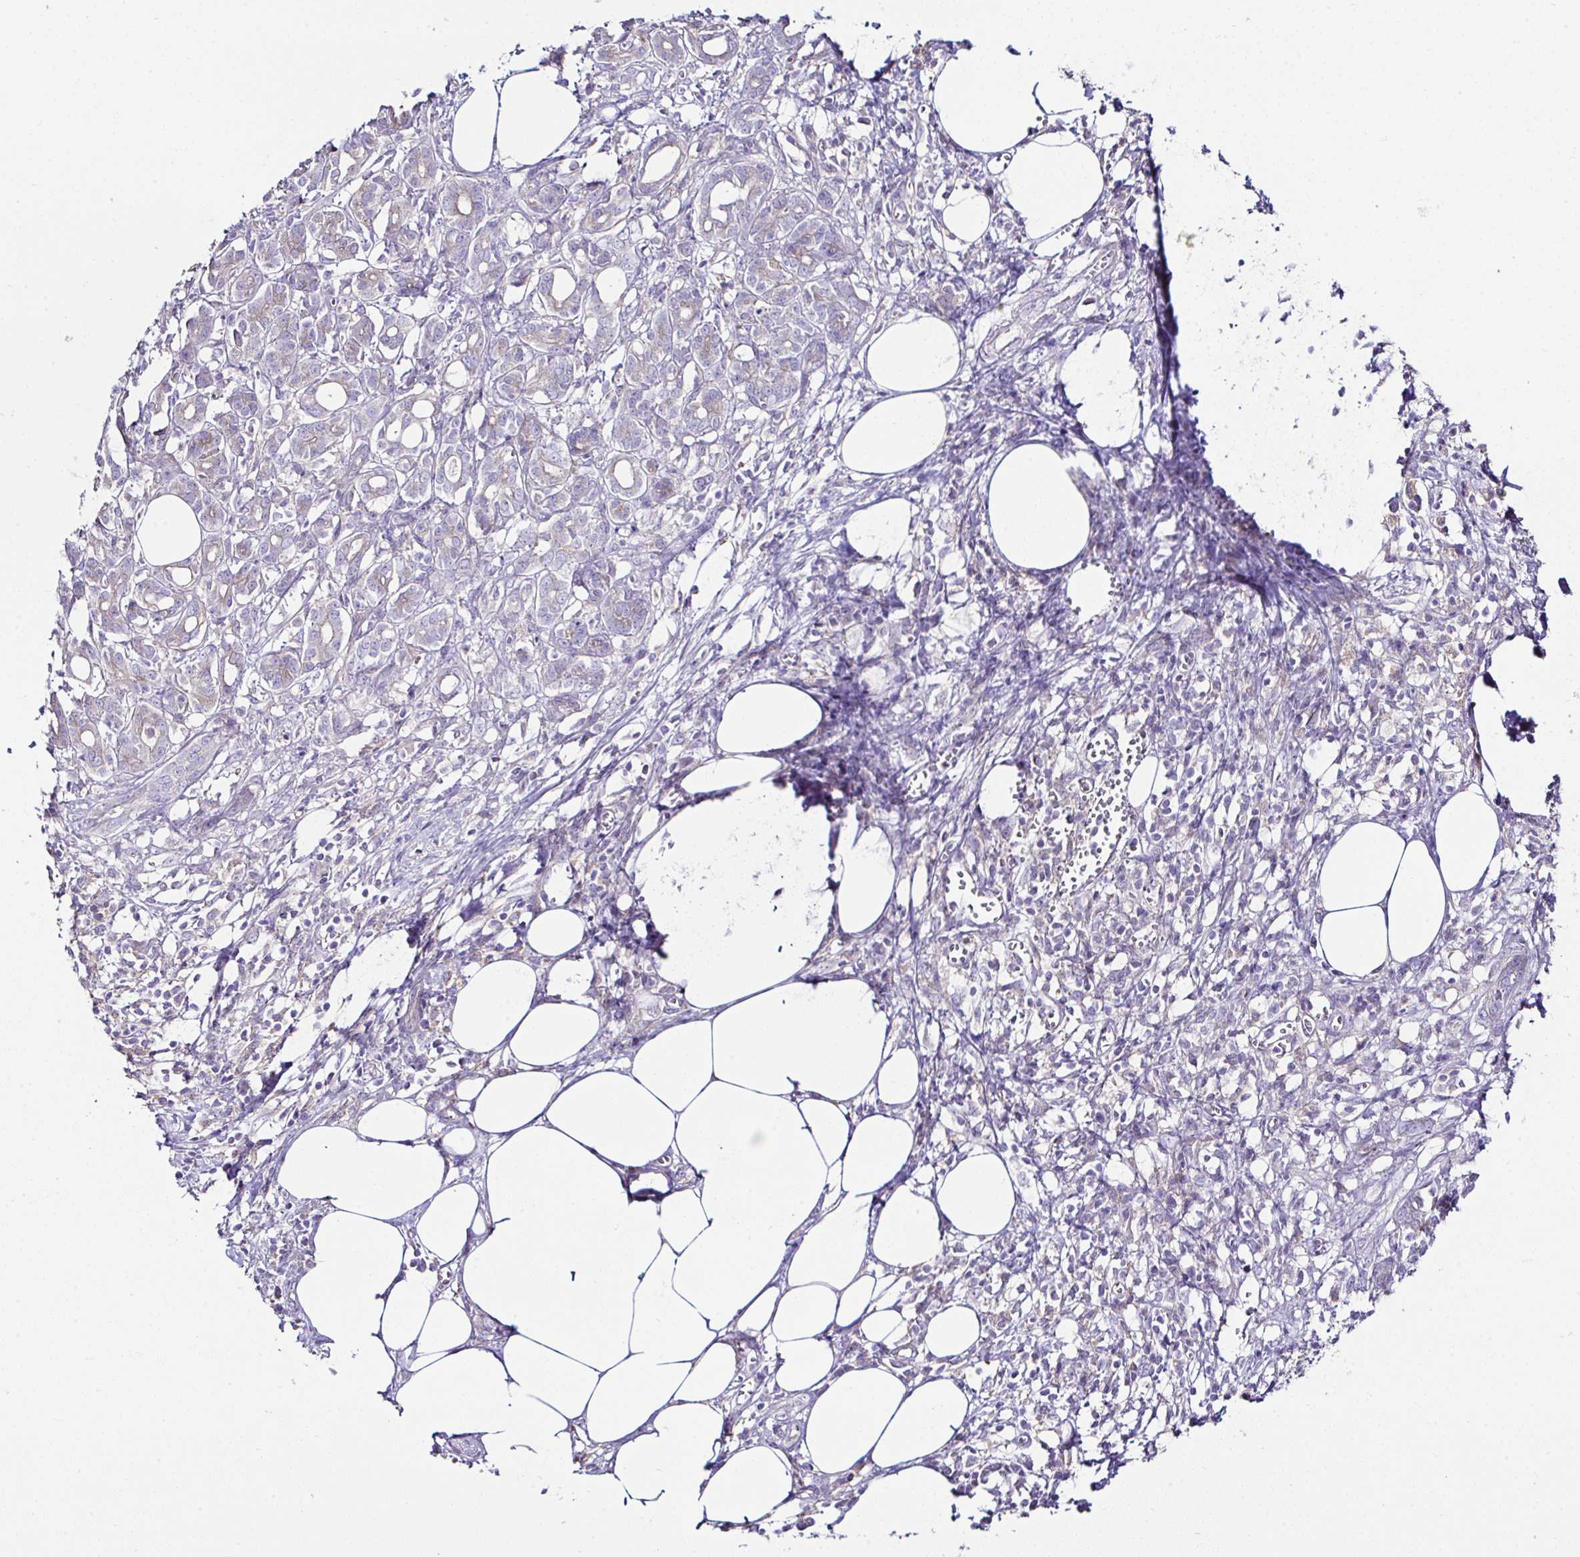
{"staining": {"intensity": "negative", "quantity": "none", "location": "none"}, "tissue": "pancreatic cancer", "cell_type": "Tumor cells", "image_type": "cancer", "snomed": [{"axis": "morphology", "description": "Adenocarcinoma, NOS"}, {"axis": "topography", "description": "Pancreas"}], "caption": "This is an IHC photomicrograph of pancreatic cancer. There is no expression in tumor cells.", "gene": "OR4P4", "patient": {"sex": "female", "age": 73}}